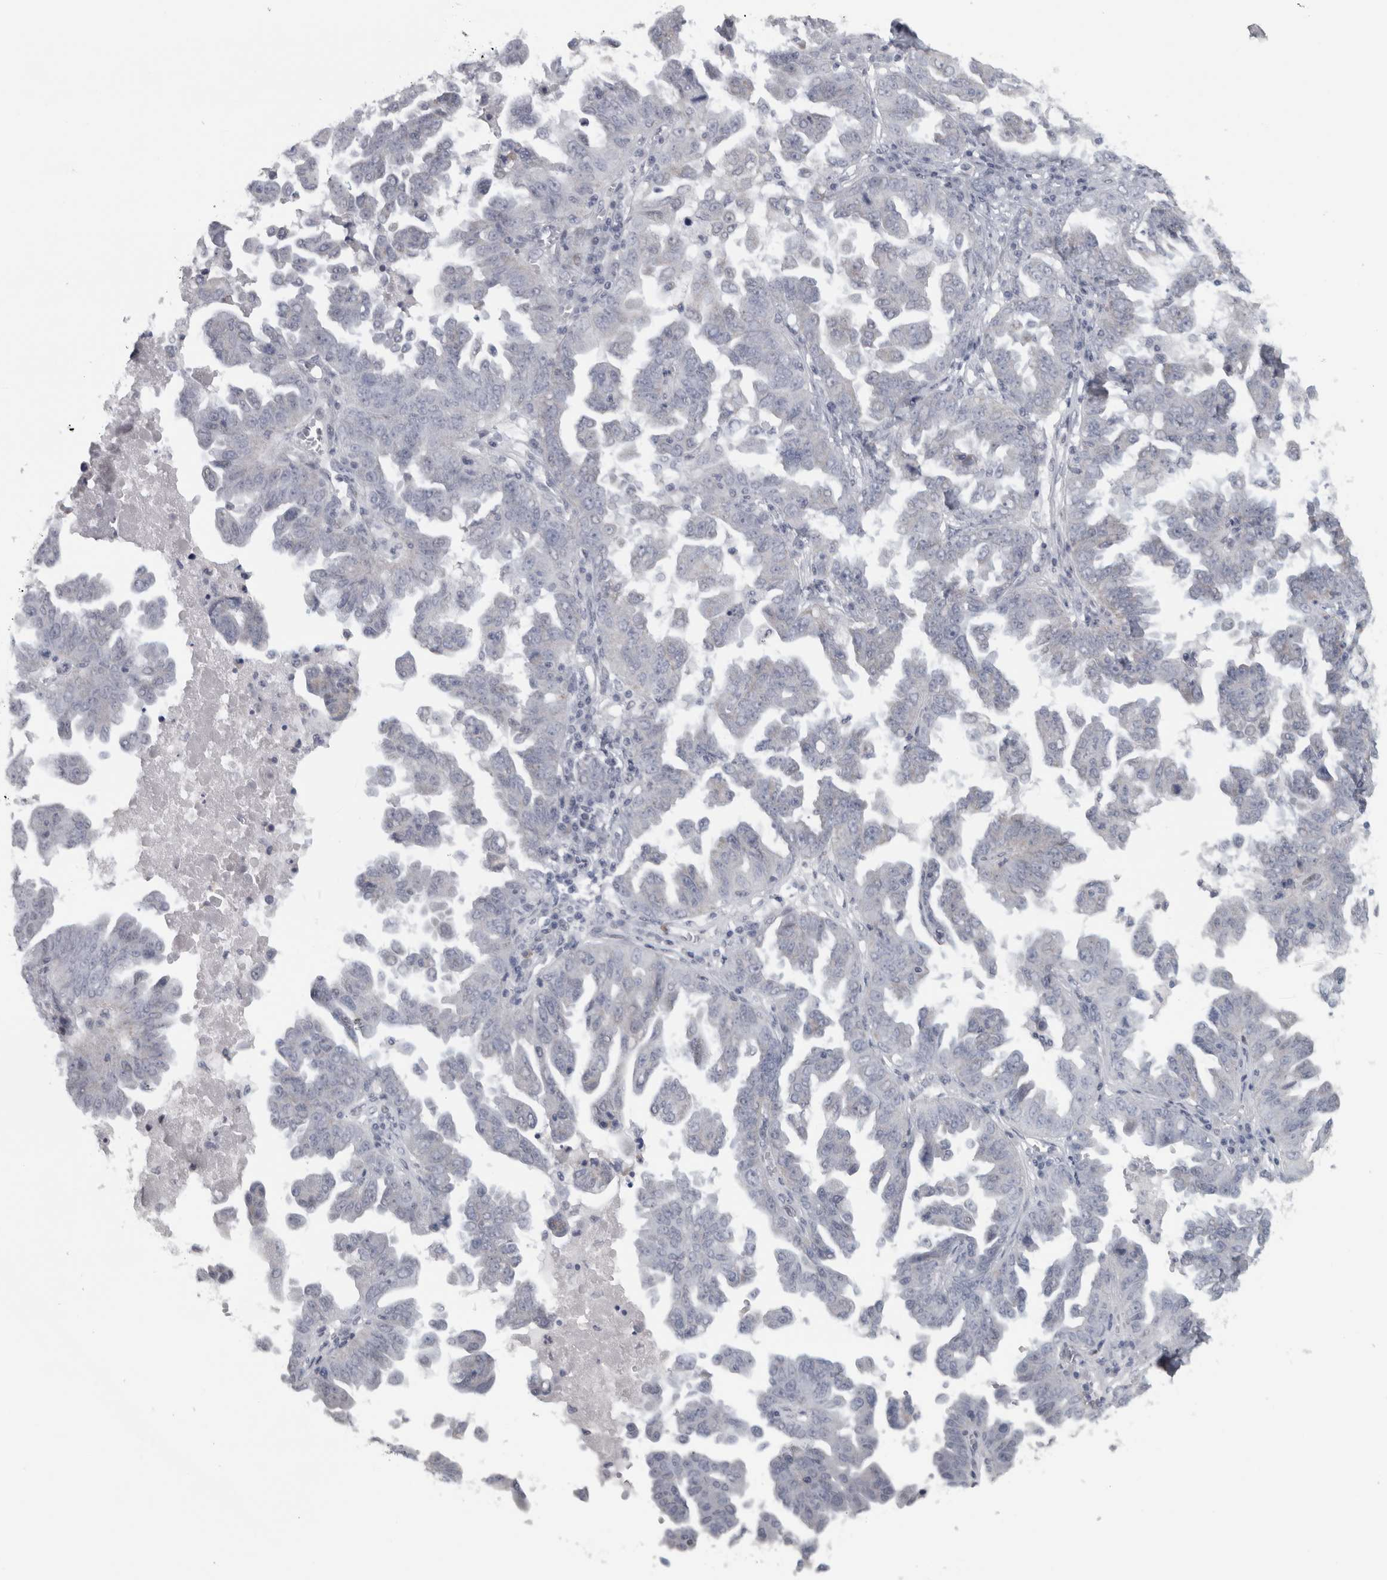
{"staining": {"intensity": "negative", "quantity": "none", "location": "none"}, "tissue": "ovarian cancer", "cell_type": "Tumor cells", "image_type": "cancer", "snomed": [{"axis": "morphology", "description": "Carcinoma, endometroid"}, {"axis": "topography", "description": "Ovary"}], "caption": "The image exhibits no significant expression in tumor cells of ovarian cancer (endometroid carcinoma).", "gene": "PTPRN2", "patient": {"sex": "female", "age": 62}}